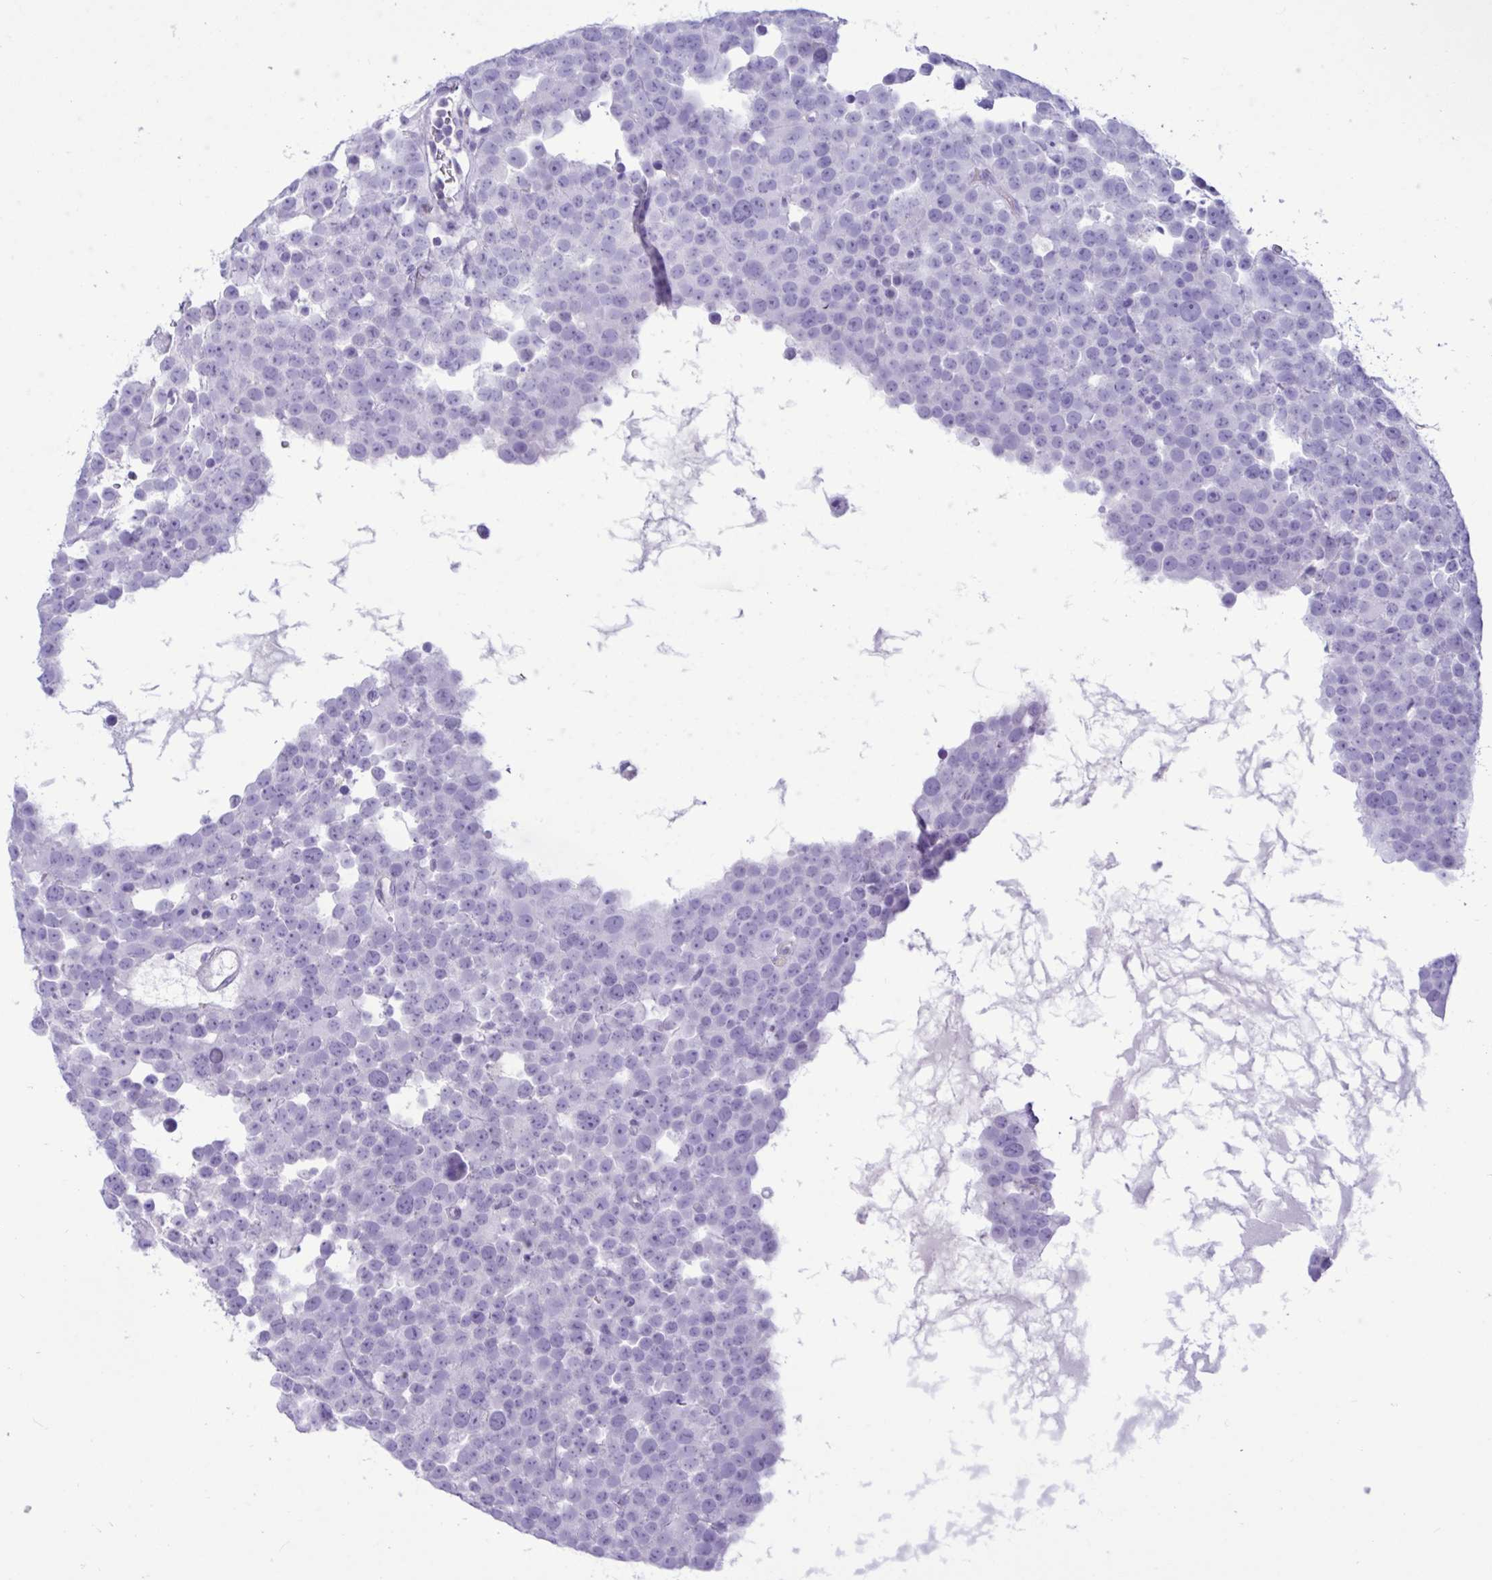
{"staining": {"intensity": "negative", "quantity": "none", "location": "none"}, "tissue": "testis cancer", "cell_type": "Tumor cells", "image_type": "cancer", "snomed": [{"axis": "morphology", "description": "Seminoma, NOS"}, {"axis": "topography", "description": "Testis"}], "caption": "The image reveals no staining of tumor cells in seminoma (testis).", "gene": "XCL1", "patient": {"sex": "male", "age": 71}}